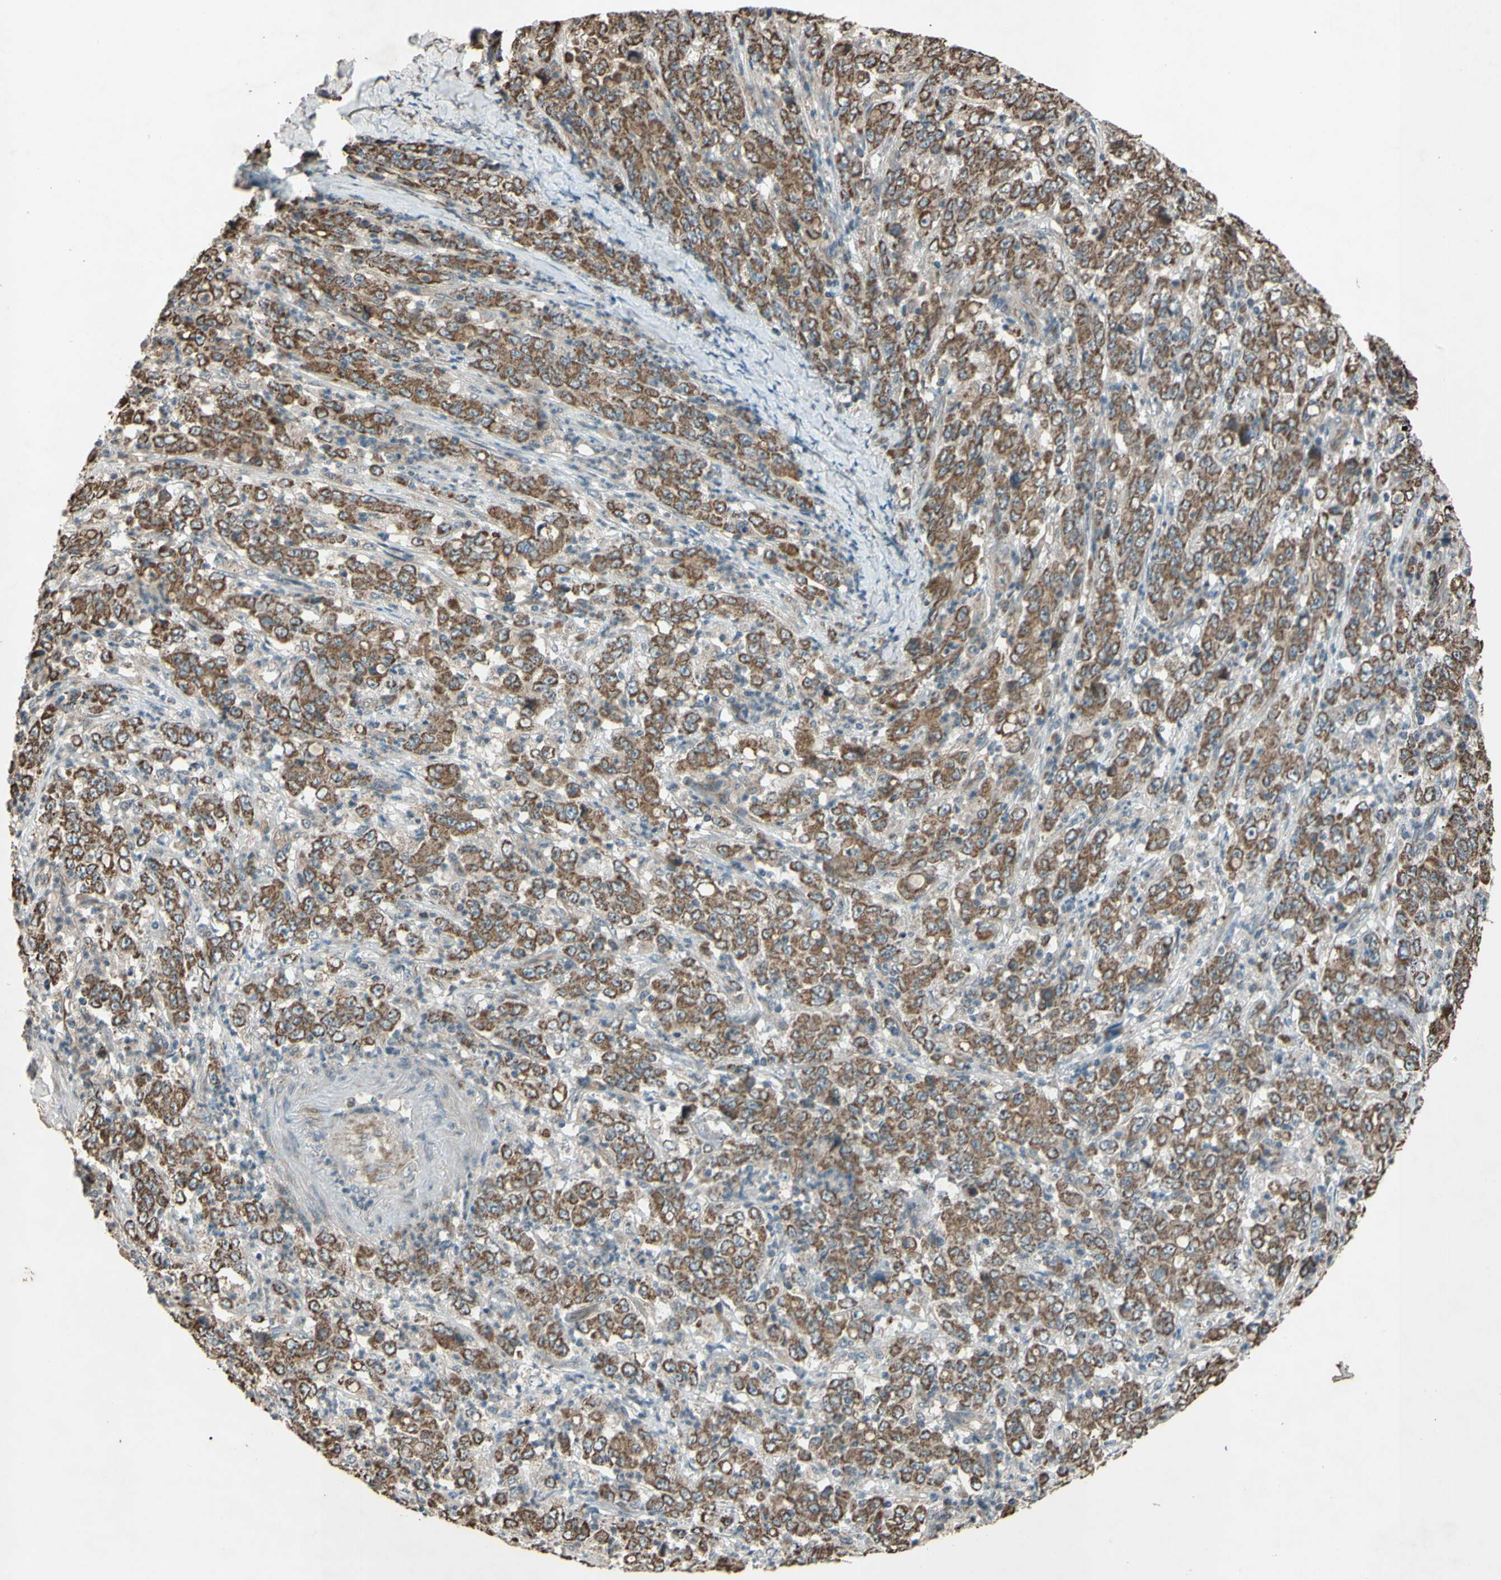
{"staining": {"intensity": "strong", "quantity": ">75%", "location": "cytoplasmic/membranous"}, "tissue": "stomach cancer", "cell_type": "Tumor cells", "image_type": "cancer", "snomed": [{"axis": "morphology", "description": "Adenocarcinoma, NOS"}, {"axis": "topography", "description": "Stomach, lower"}], "caption": "DAB immunohistochemical staining of human stomach cancer (adenocarcinoma) exhibits strong cytoplasmic/membranous protein expression in approximately >75% of tumor cells.", "gene": "ACOT8", "patient": {"sex": "female", "age": 71}}